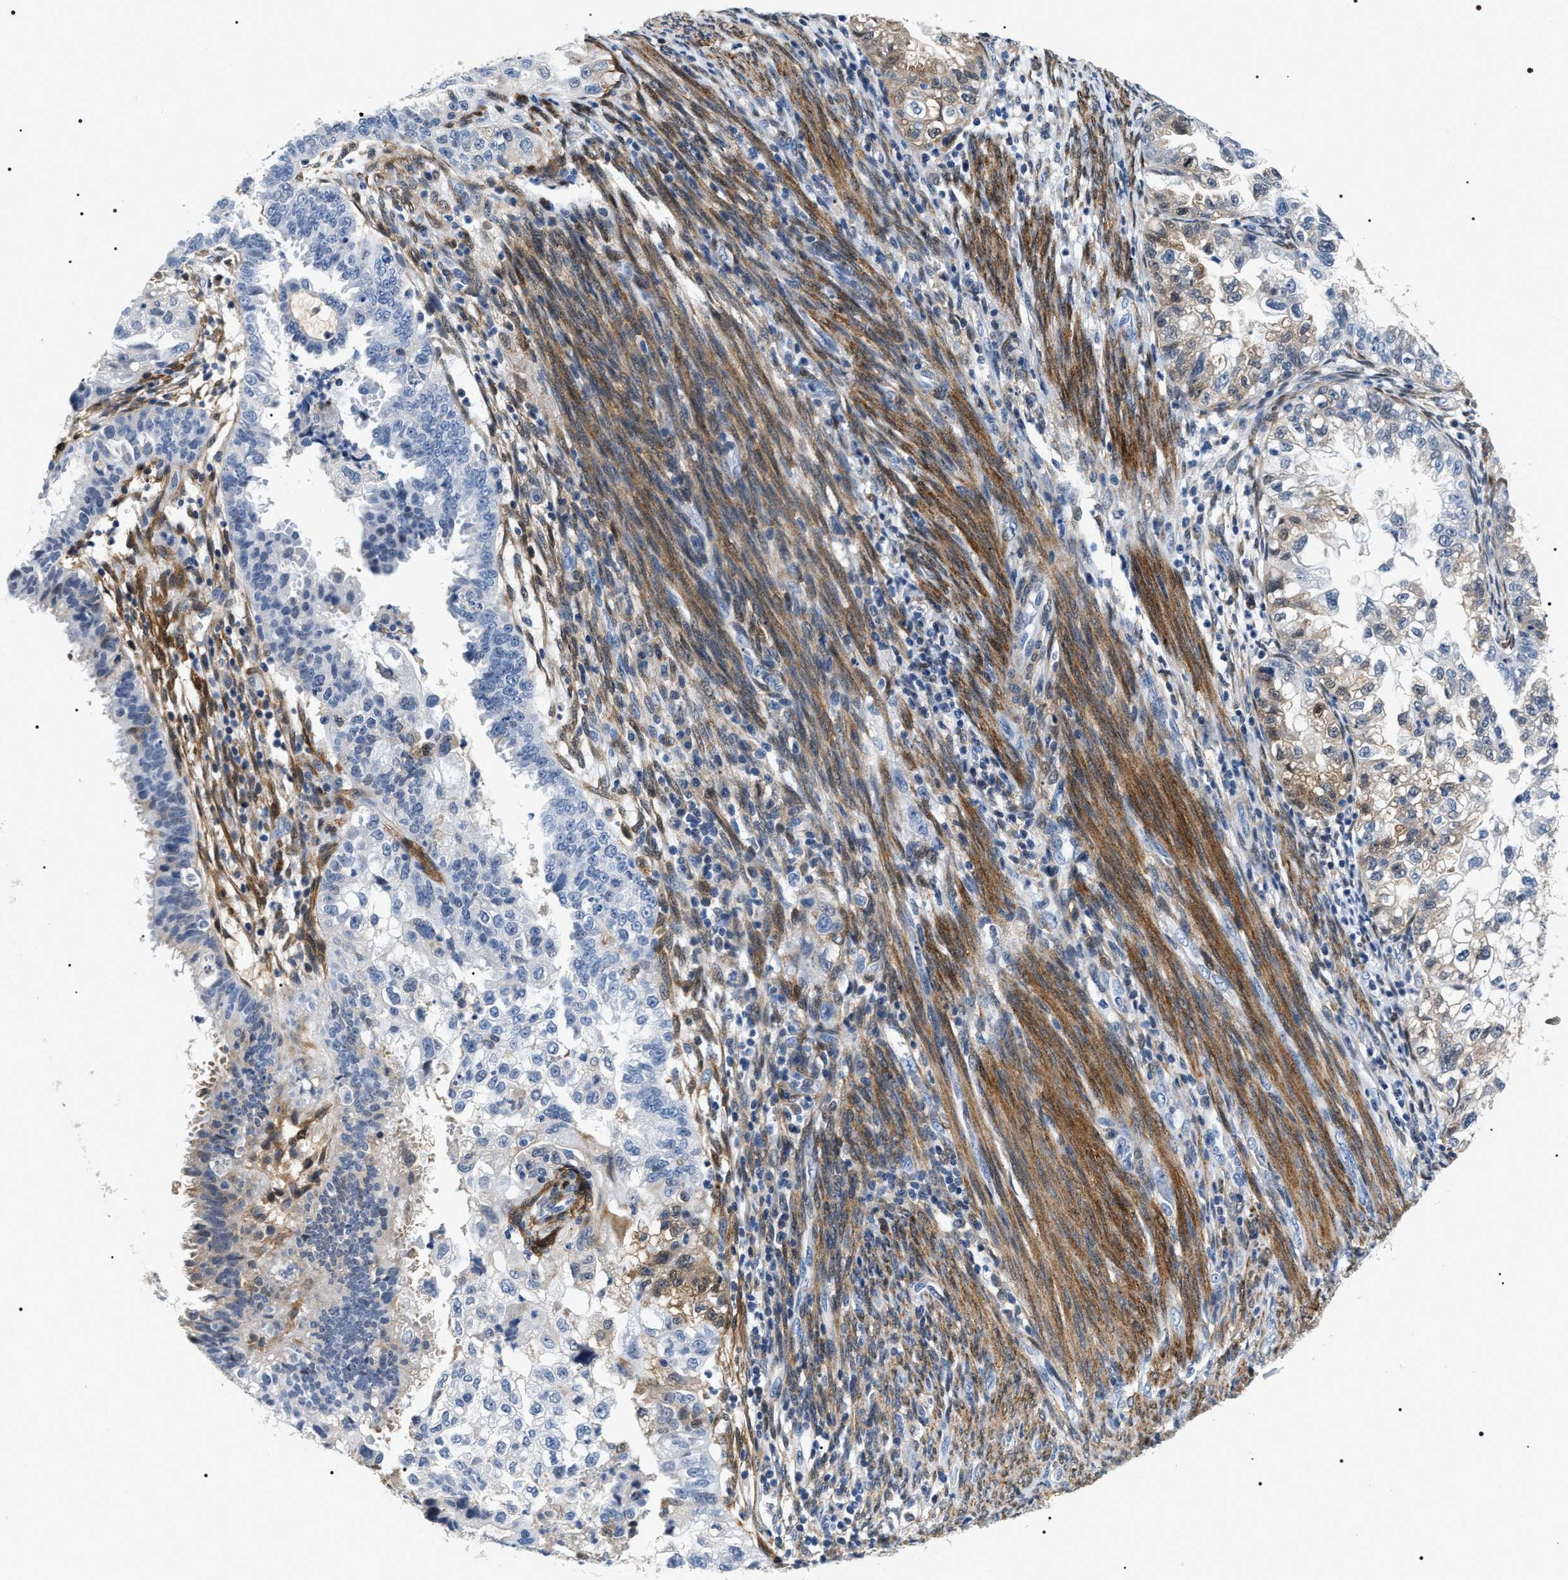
{"staining": {"intensity": "weak", "quantity": "<25%", "location": "cytoplasmic/membranous"}, "tissue": "endometrial cancer", "cell_type": "Tumor cells", "image_type": "cancer", "snomed": [{"axis": "morphology", "description": "Adenocarcinoma, NOS"}, {"axis": "topography", "description": "Endometrium"}], "caption": "Tumor cells are negative for brown protein staining in endometrial cancer (adenocarcinoma).", "gene": "BAG2", "patient": {"sex": "female", "age": 85}}